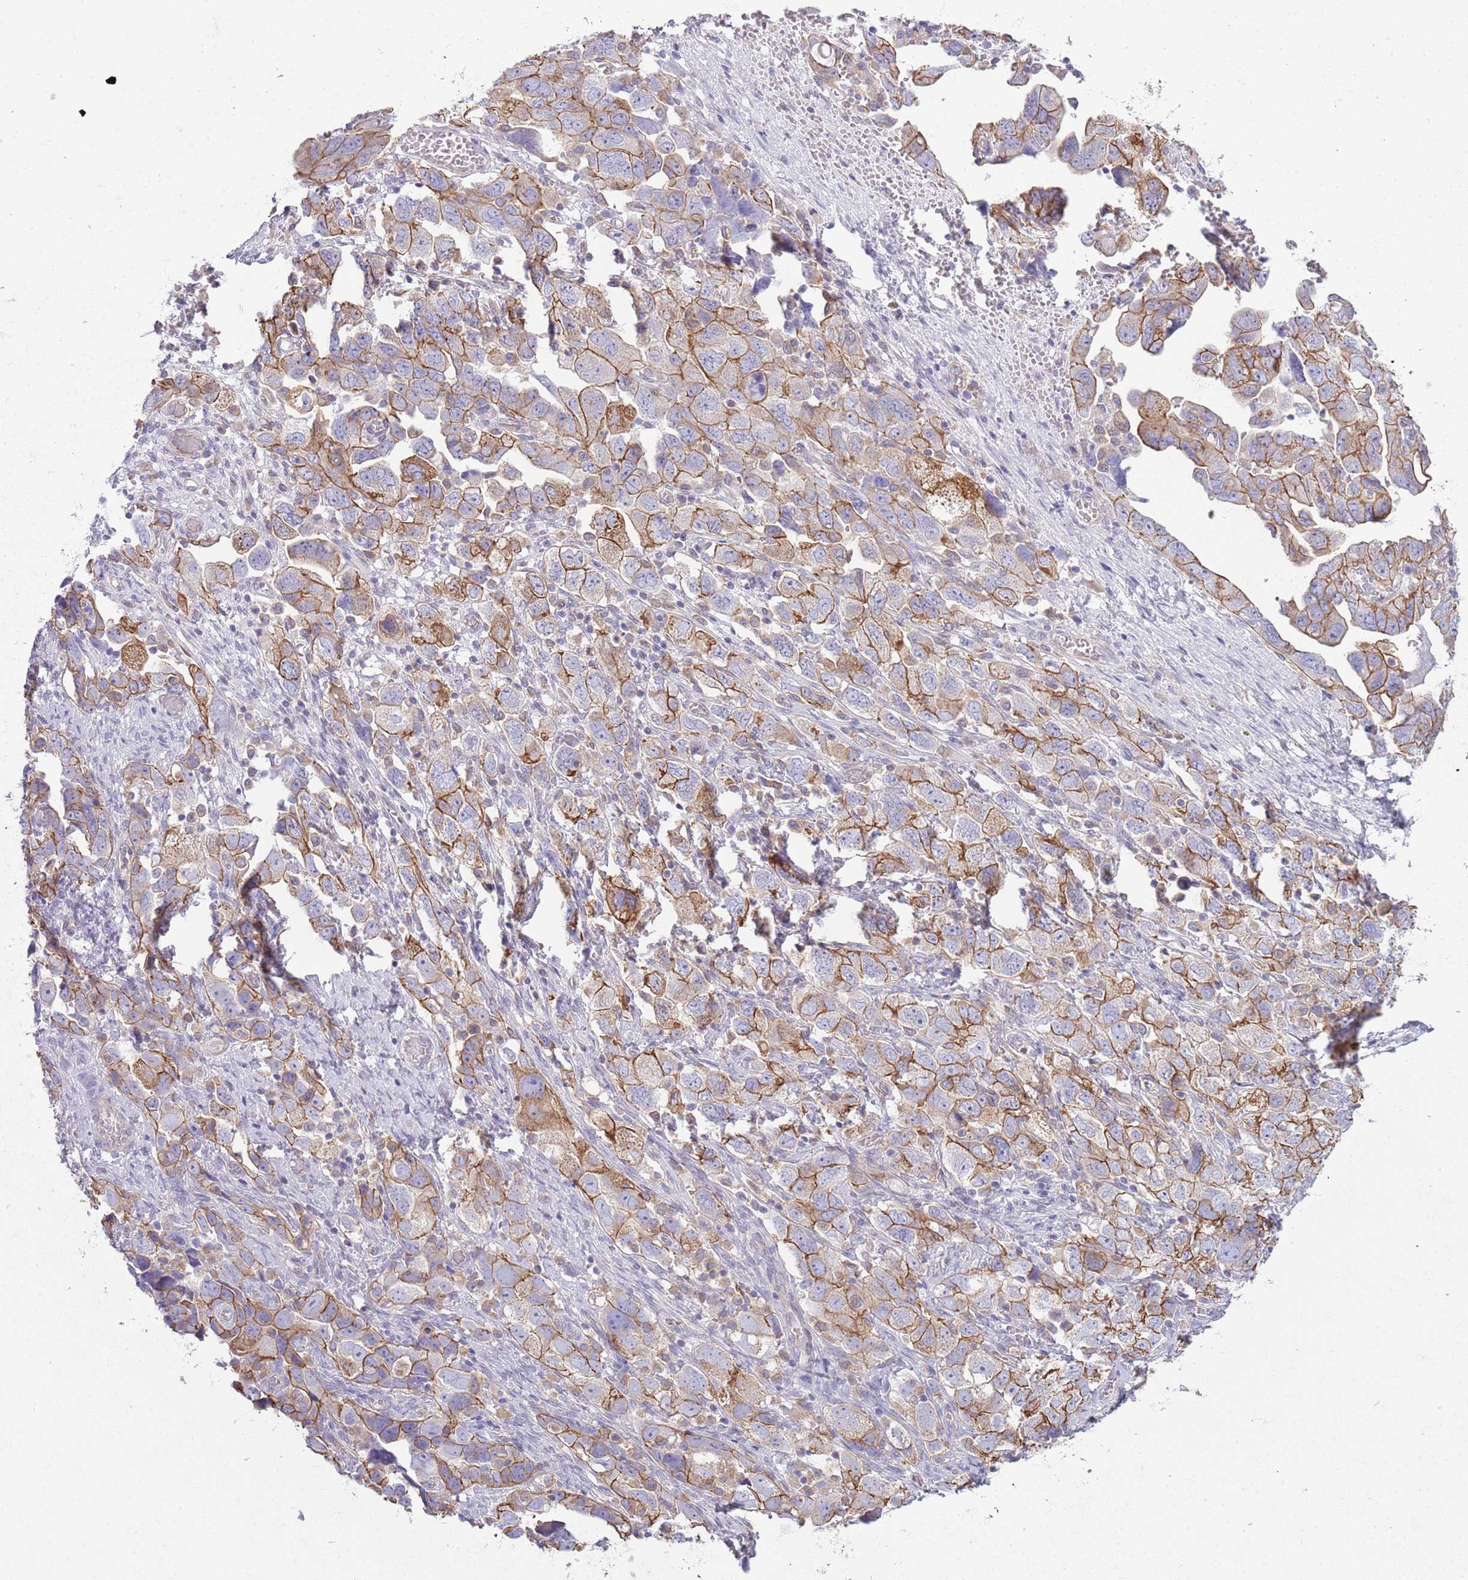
{"staining": {"intensity": "moderate", "quantity": ">75%", "location": "cytoplasmic/membranous"}, "tissue": "ovarian cancer", "cell_type": "Tumor cells", "image_type": "cancer", "snomed": [{"axis": "morphology", "description": "Carcinoma, NOS"}, {"axis": "morphology", "description": "Cystadenocarcinoma, serous, NOS"}, {"axis": "topography", "description": "Ovary"}], "caption": "The immunohistochemical stain highlights moderate cytoplasmic/membranous staining in tumor cells of ovarian serous cystadenocarcinoma tissue.", "gene": "RBP3", "patient": {"sex": "female", "age": 69}}